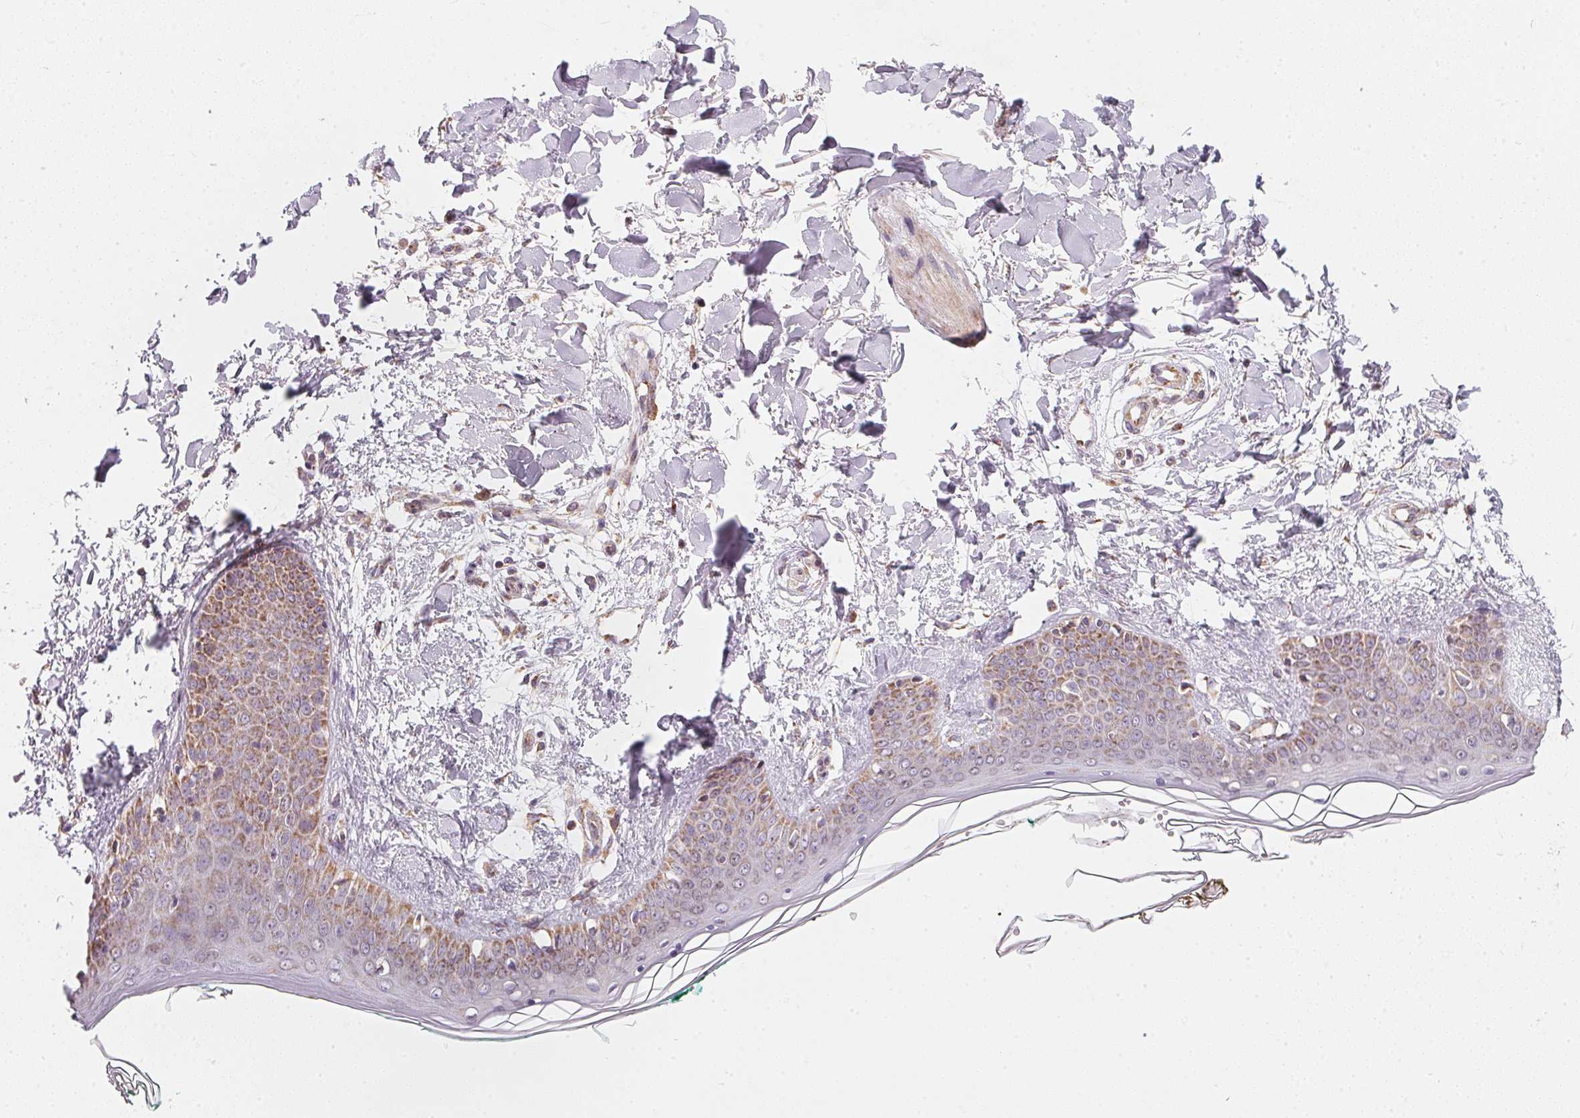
{"staining": {"intensity": "weak", "quantity": "<25%", "location": "cytoplasmic/membranous"}, "tissue": "skin", "cell_type": "Fibroblasts", "image_type": "normal", "snomed": [{"axis": "morphology", "description": "Normal tissue, NOS"}, {"axis": "topography", "description": "Skin"}], "caption": "IHC of benign skin exhibits no expression in fibroblasts.", "gene": "COQ7", "patient": {"sex": "female", "age": 34}}